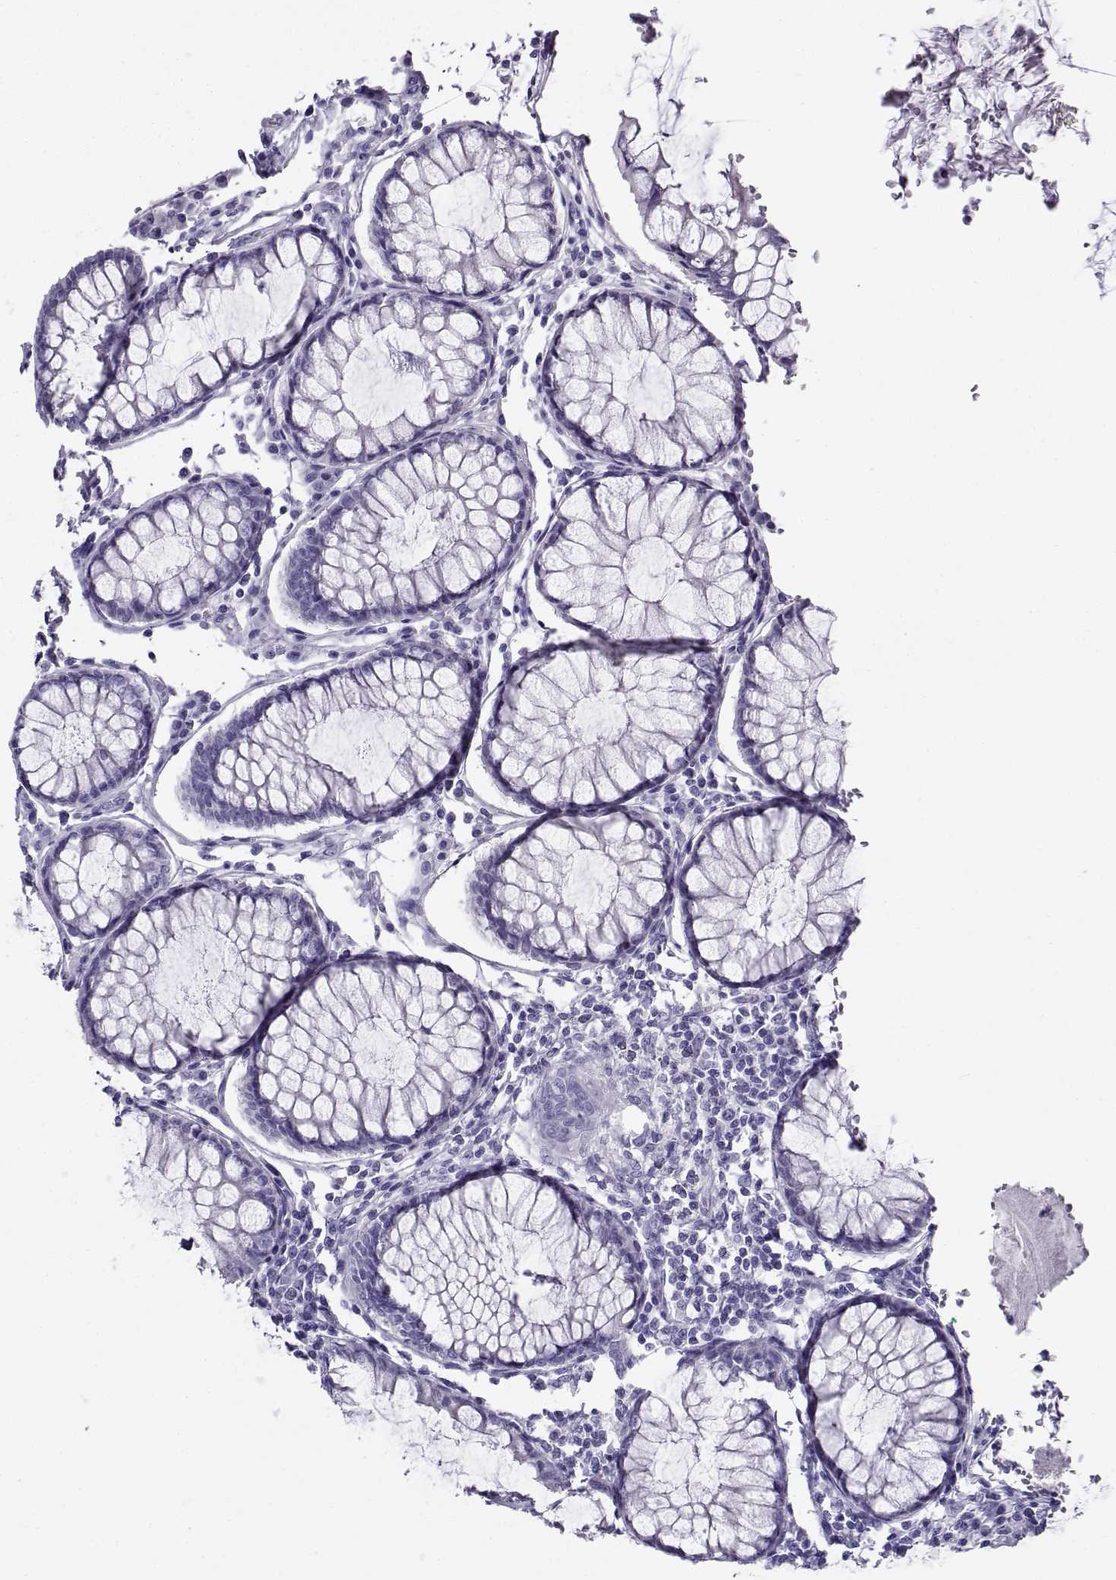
{"staining": {"intensity": "negative", "quantity": "none", "location": "none"}, "tissue": "colorectal cancer", "cell_type": "Tumor cells", "image_type": "cancer", "snomed": [{"axis": "morphology", "description": "Adenocarcinoma, NOS"}, {"axis": "topography", "description": "Colon"}], "caption": "Immunohistochemical staining of colorectal cancer demonstrates no significant positivity in tumor cells.", "gene": "CABS1", "patient": {"sex": "female", "age": 70}}